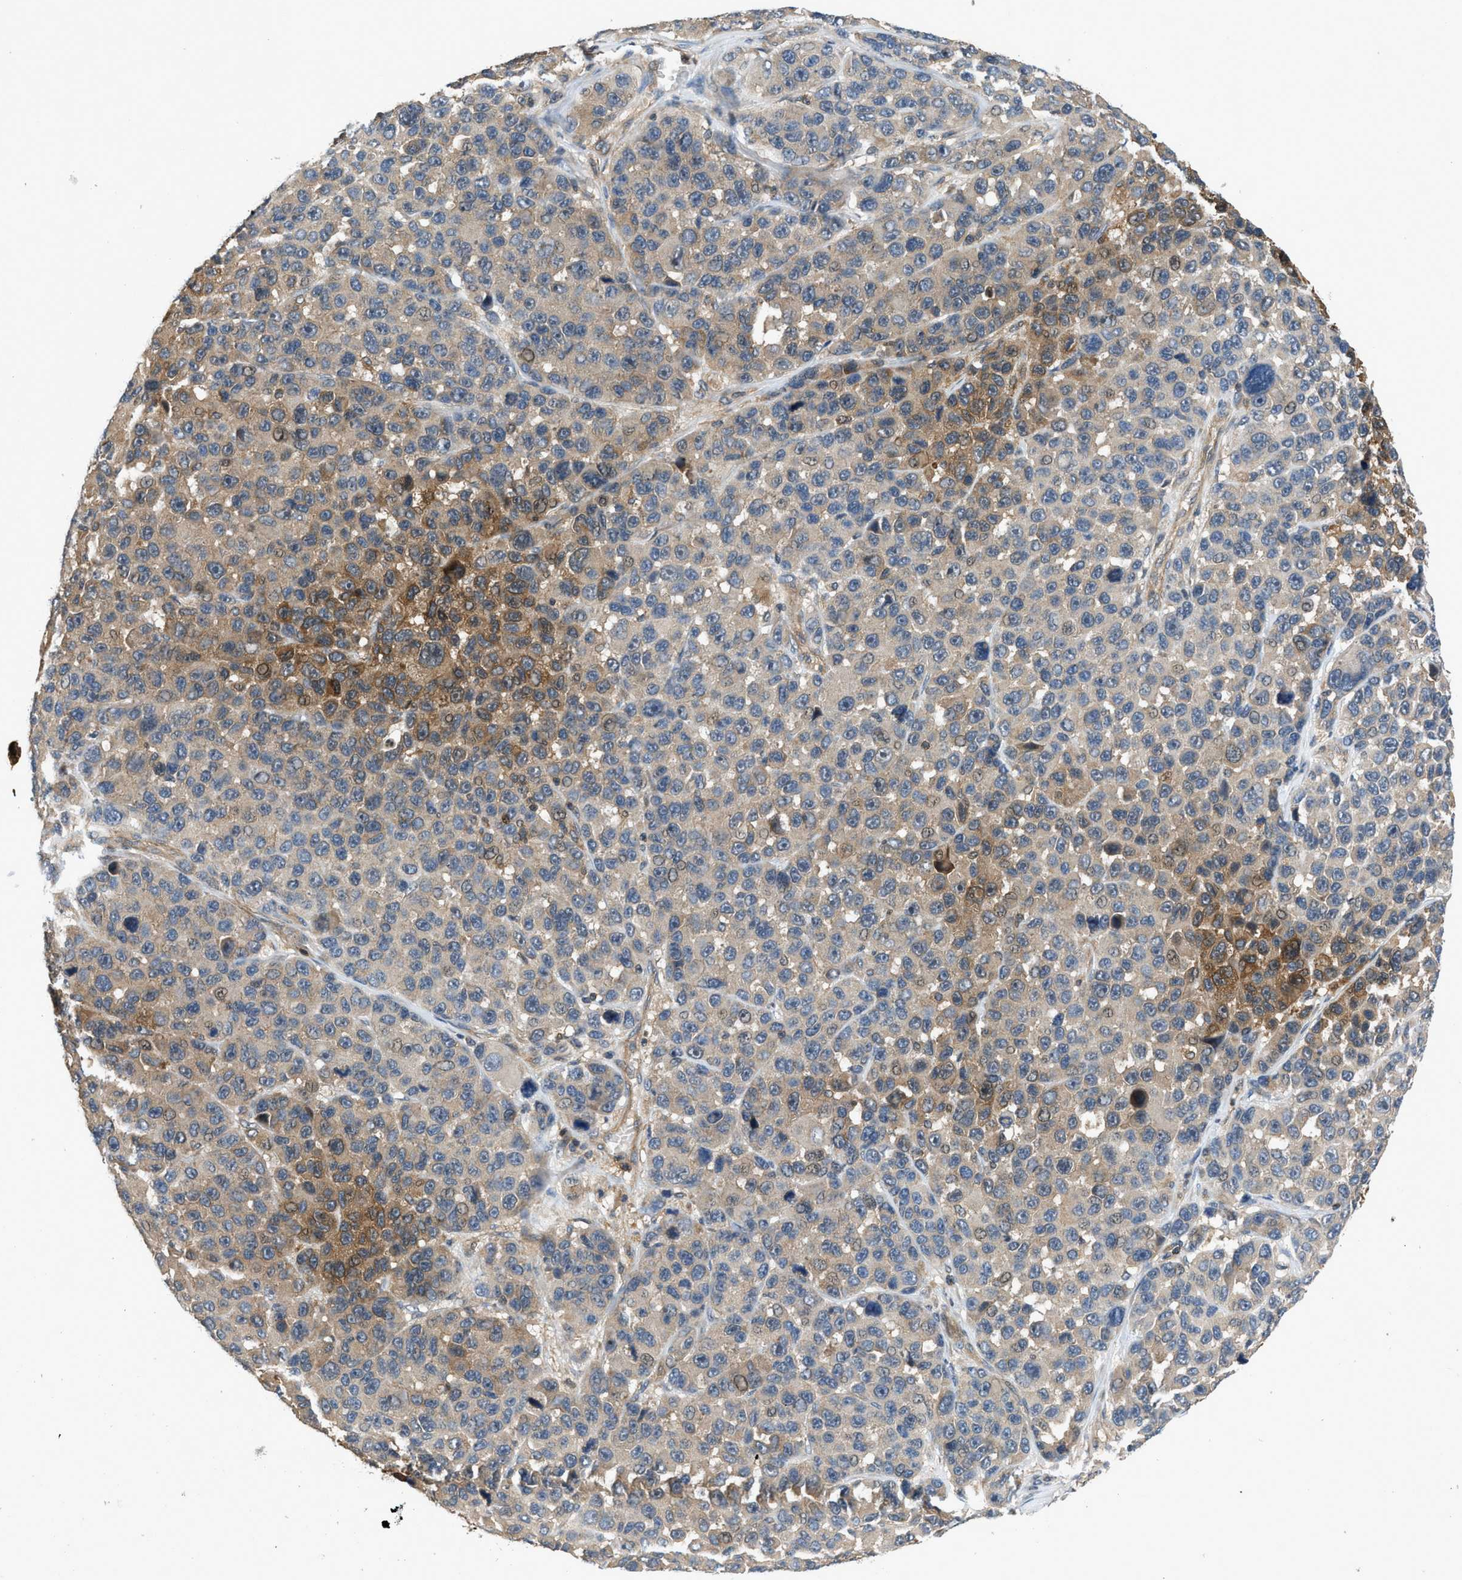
{"staining": {"intensity": "weak", "quantity": ">75%", "location": "cytoplasmic/membranous"}, "tissue": "melanoma", "cell_type": "Tumor cells", "image_type": "cancer", "snomed": [{"axis": "morphology", "description": "Malignant melanoma, NOS"}, {"axis": "topography", "description": "Skin"}], "caption": "Immunohistochemical staining of melanoma shows low levels of weak cytoplasmic/membranous protein positivity in about >75% of tumor cells. The protein of interest is shown in brown color, while the nuclei are stained blue.", "gene": "GPR31", "patient": {"sex": "male", "age": 53}}